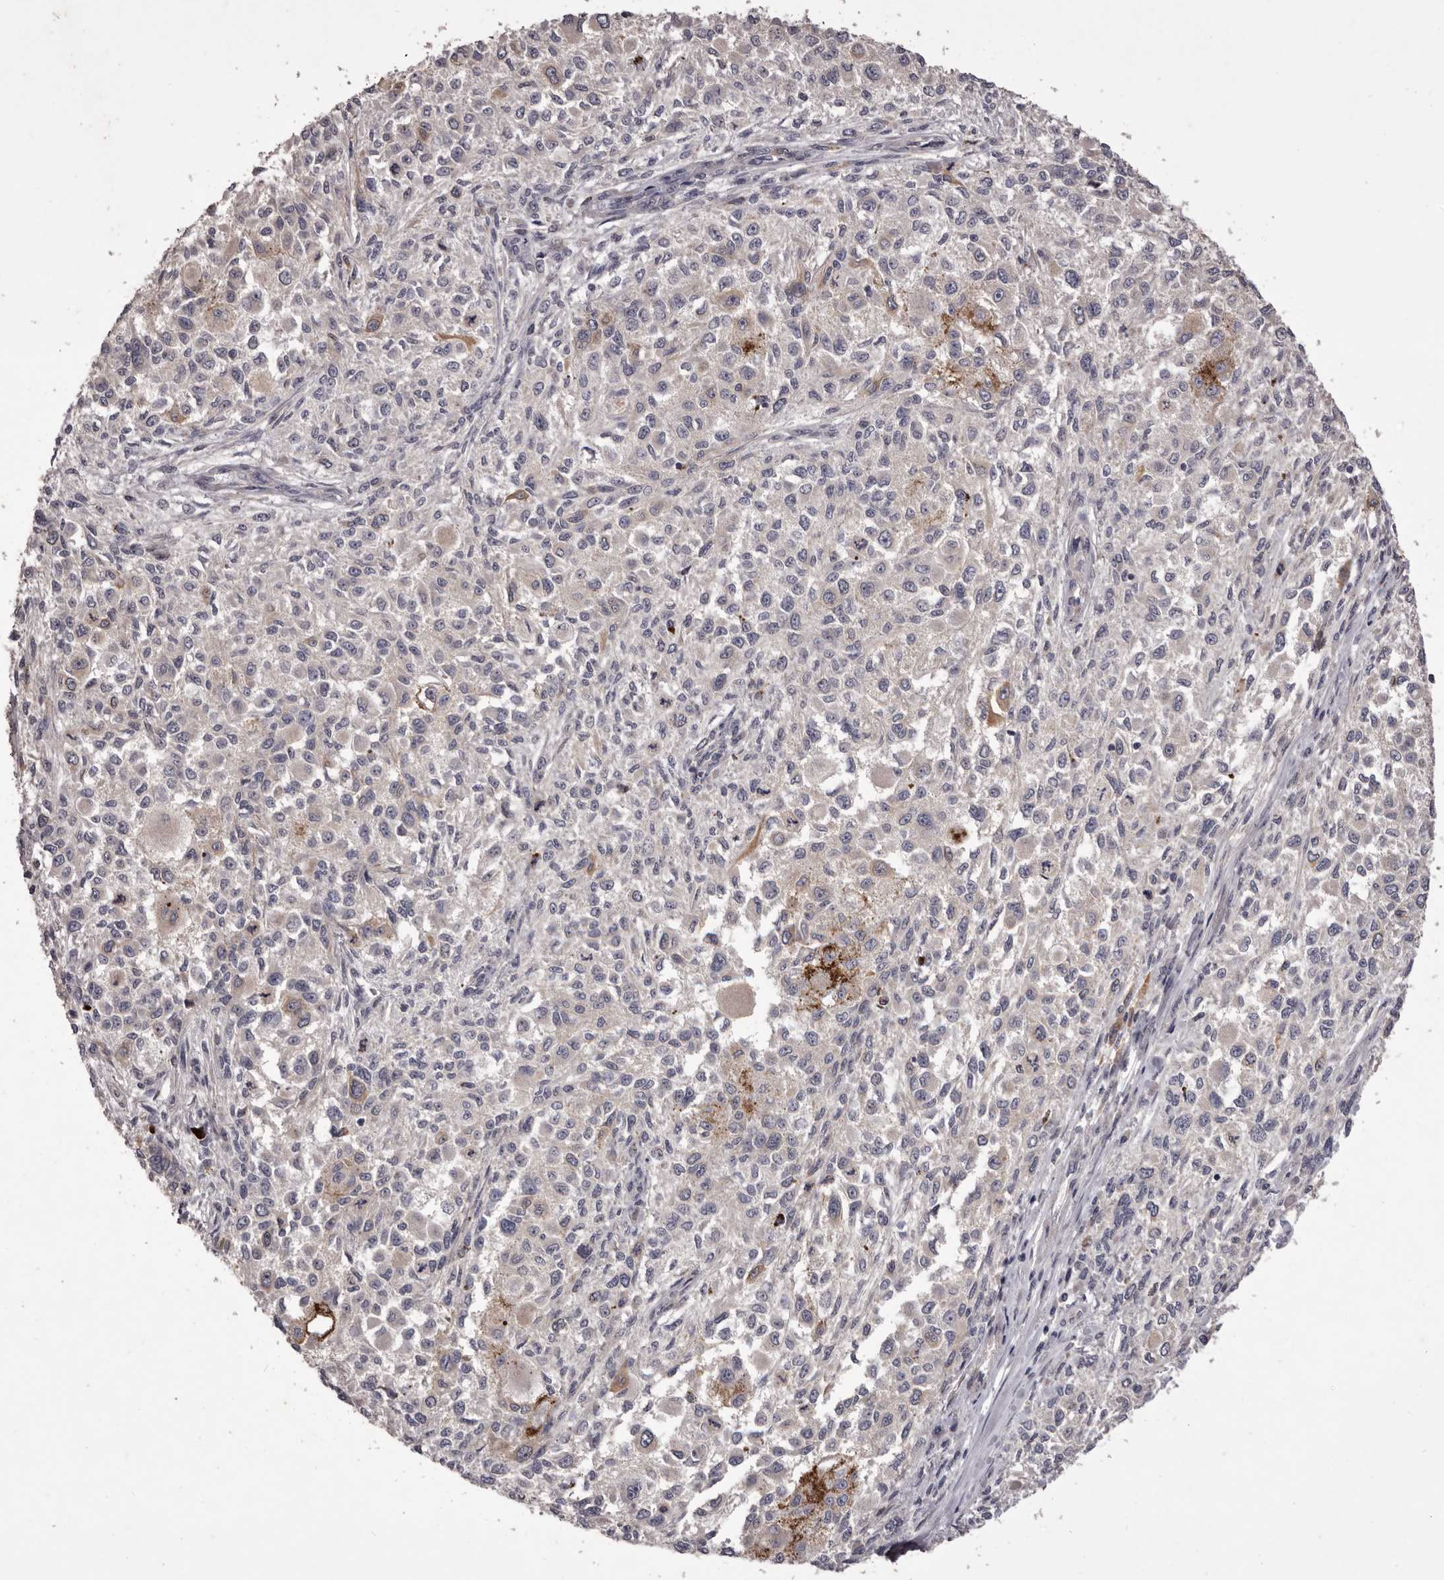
{"staining": {"intensity": "negative", "quantity": "none", "location": "none"}, "tissue": "melanoma", "cell_type": "Tumor cells", "image_type": "cancer", "snomed": [{"axis": "morphology", "description": "Necrosis, NOS"}, {"axis": "morphology", "description": "Malignant melanoma, NOS"}, {"axis": "topography", "description": "Skin"}], "caption": "DAB immunohistochemical staining of malignant melanoma displays no significant expression in tumor cells.", "gene": "PNRC1", "patient": {"sex": "female", "age": 87}}